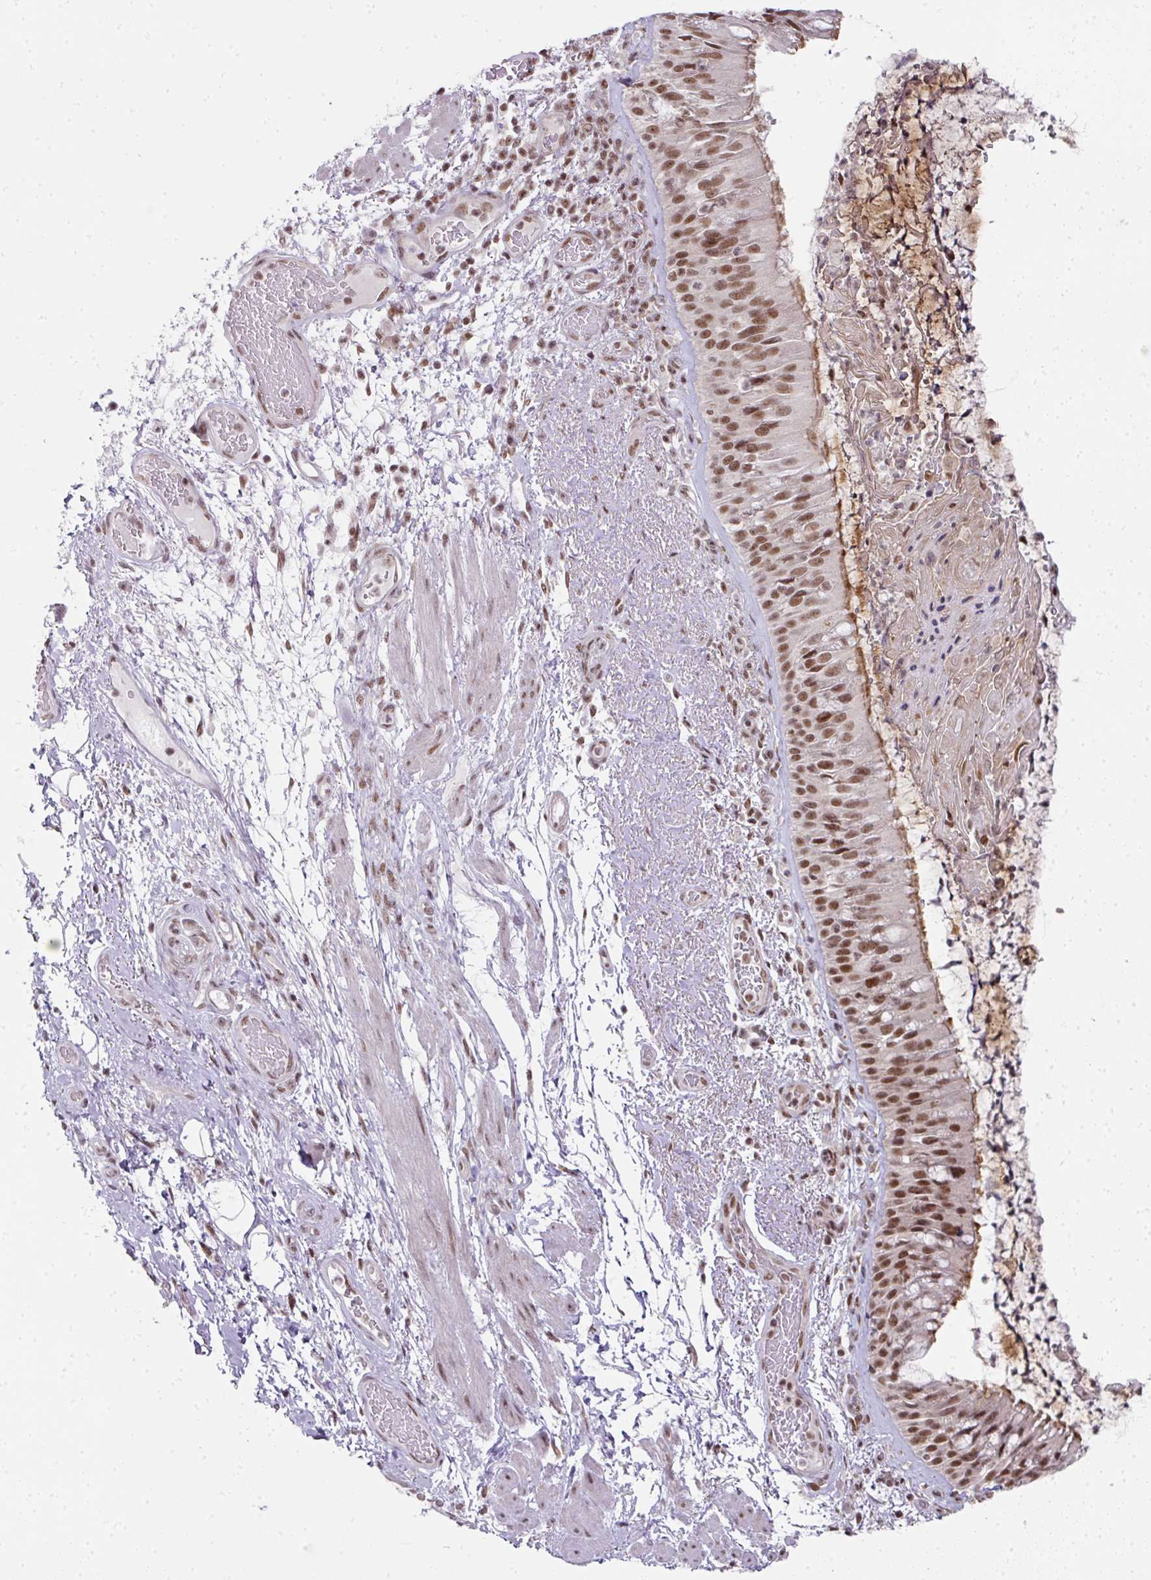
{"staining": {"intensity": "moderate", "quantity": ">75%", "location": "nuclear"}, "tissue": "bronchus", "cell_type": "Respiratory epithelial cells", "image_type": "normal", "snomed": [{"axis": "morphology", "description": "Normal tissue, NOS"}, {"axis": "topography", "description": "Cartilage tissue"}, {"axis": "topography", "description": "Bronchus"}], "caption": "Brown immunohistochemical staining in unremarkable bronchus displays moderate nuclear positivity in about >75% of respiratory epithelial cells.", "gene": "NFYA", "patient": {"sex": "male", "age": 63}}